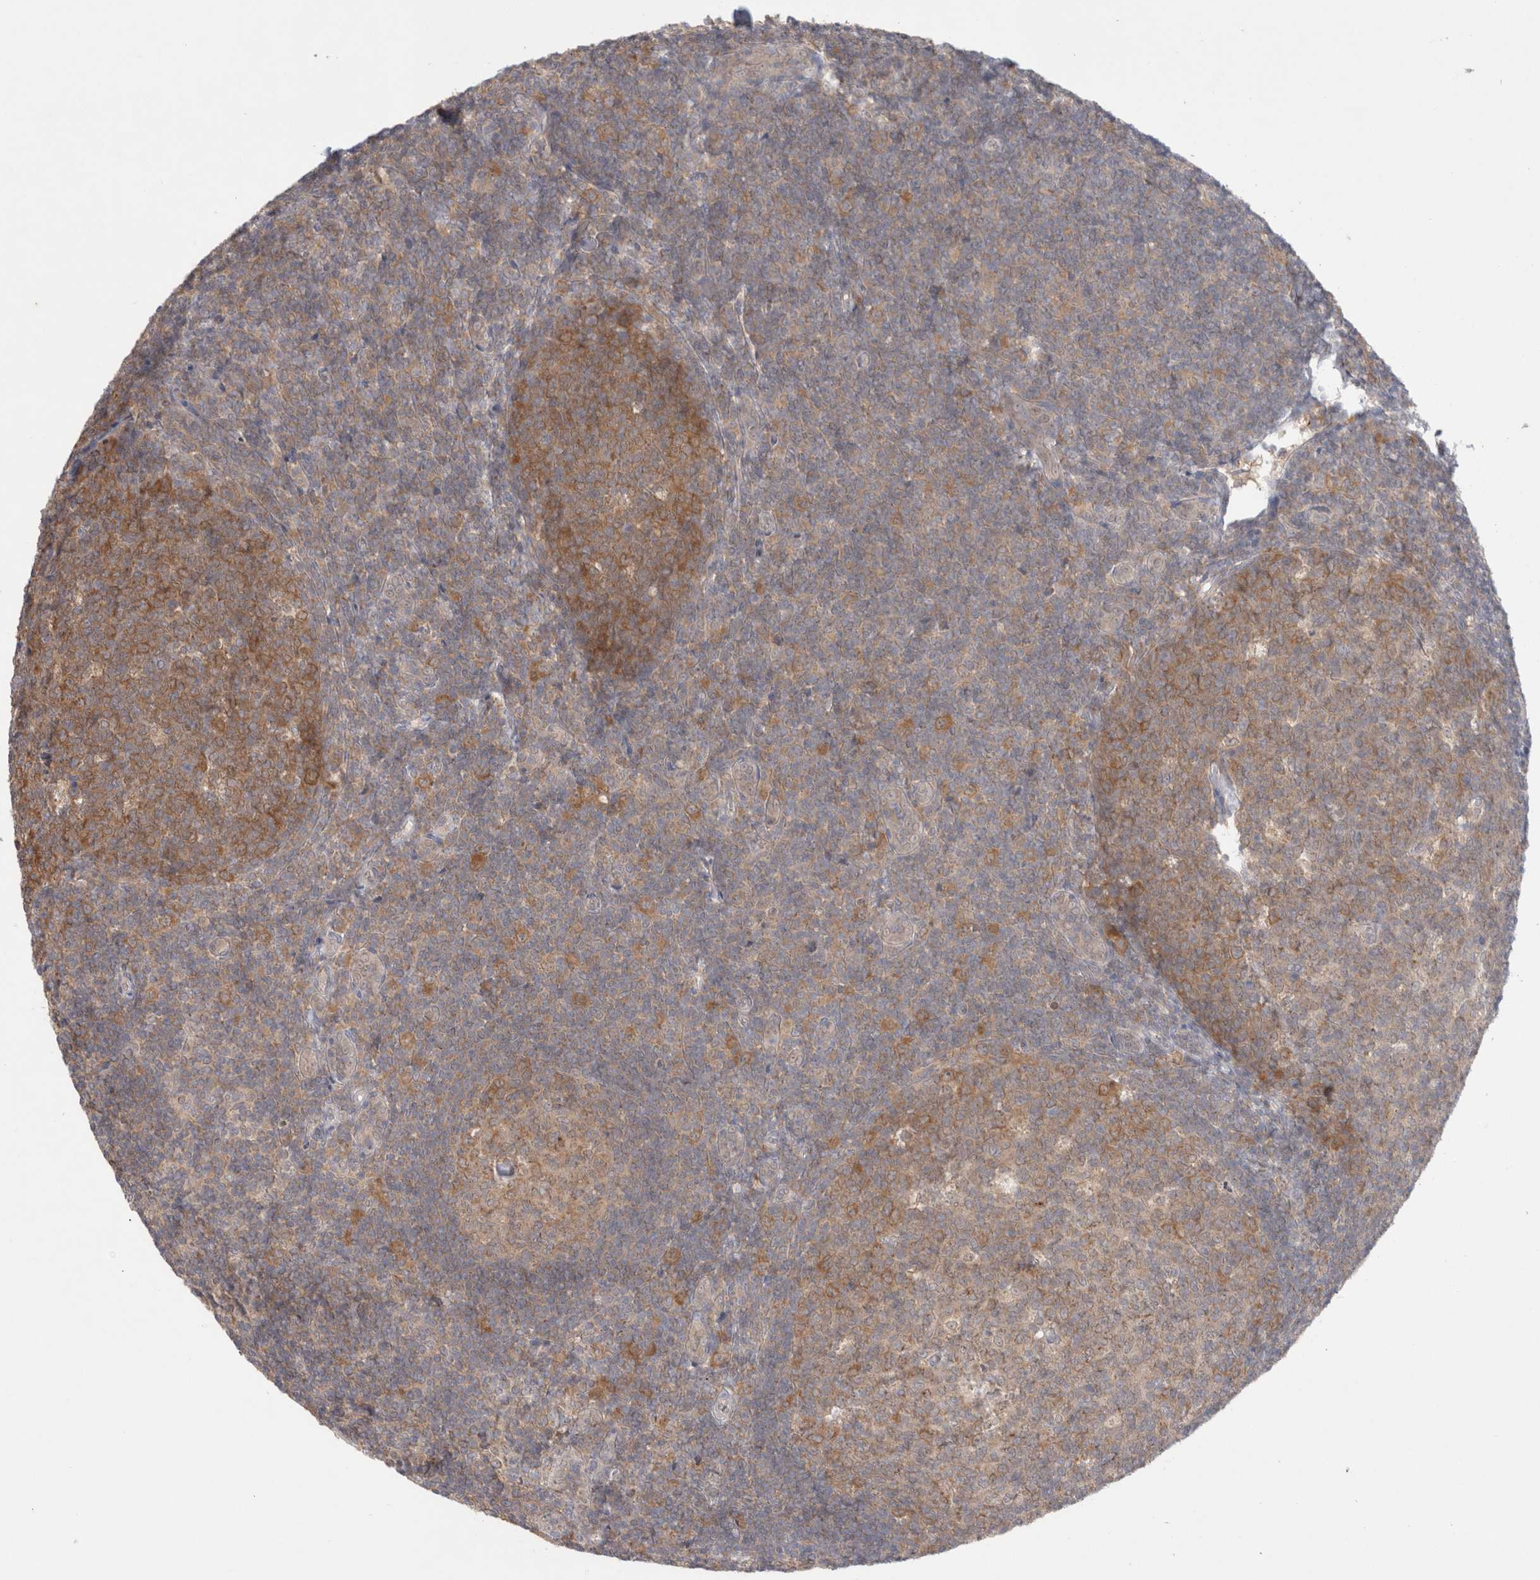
{"staining": {"intensity": "moderate", "quantity": "25%-75%", "location": "cytoplasmic/membranous"}, "tissue": "tonsil", "cell_type": "Germinal center cells", "image_type": "normal", "snomed": [{"axis": "morphology", "description": "Normal tissue, NOS"}, {"axis": "topography", "description": "Tonsil"}], "caption": "Protein expression analysis of normal human tonsil reveals moderate cytoplasmic/membranous positivity in approximately 25%-75% of germinal center cells. Using DAB (3,3'-diaminobenzidine) (brown) and hematoxylin (blue) stains, captured at high magnification using brightfield microscopy.", "gene": "NDOR1", "patient": {"sex": "male", "age": 37}}